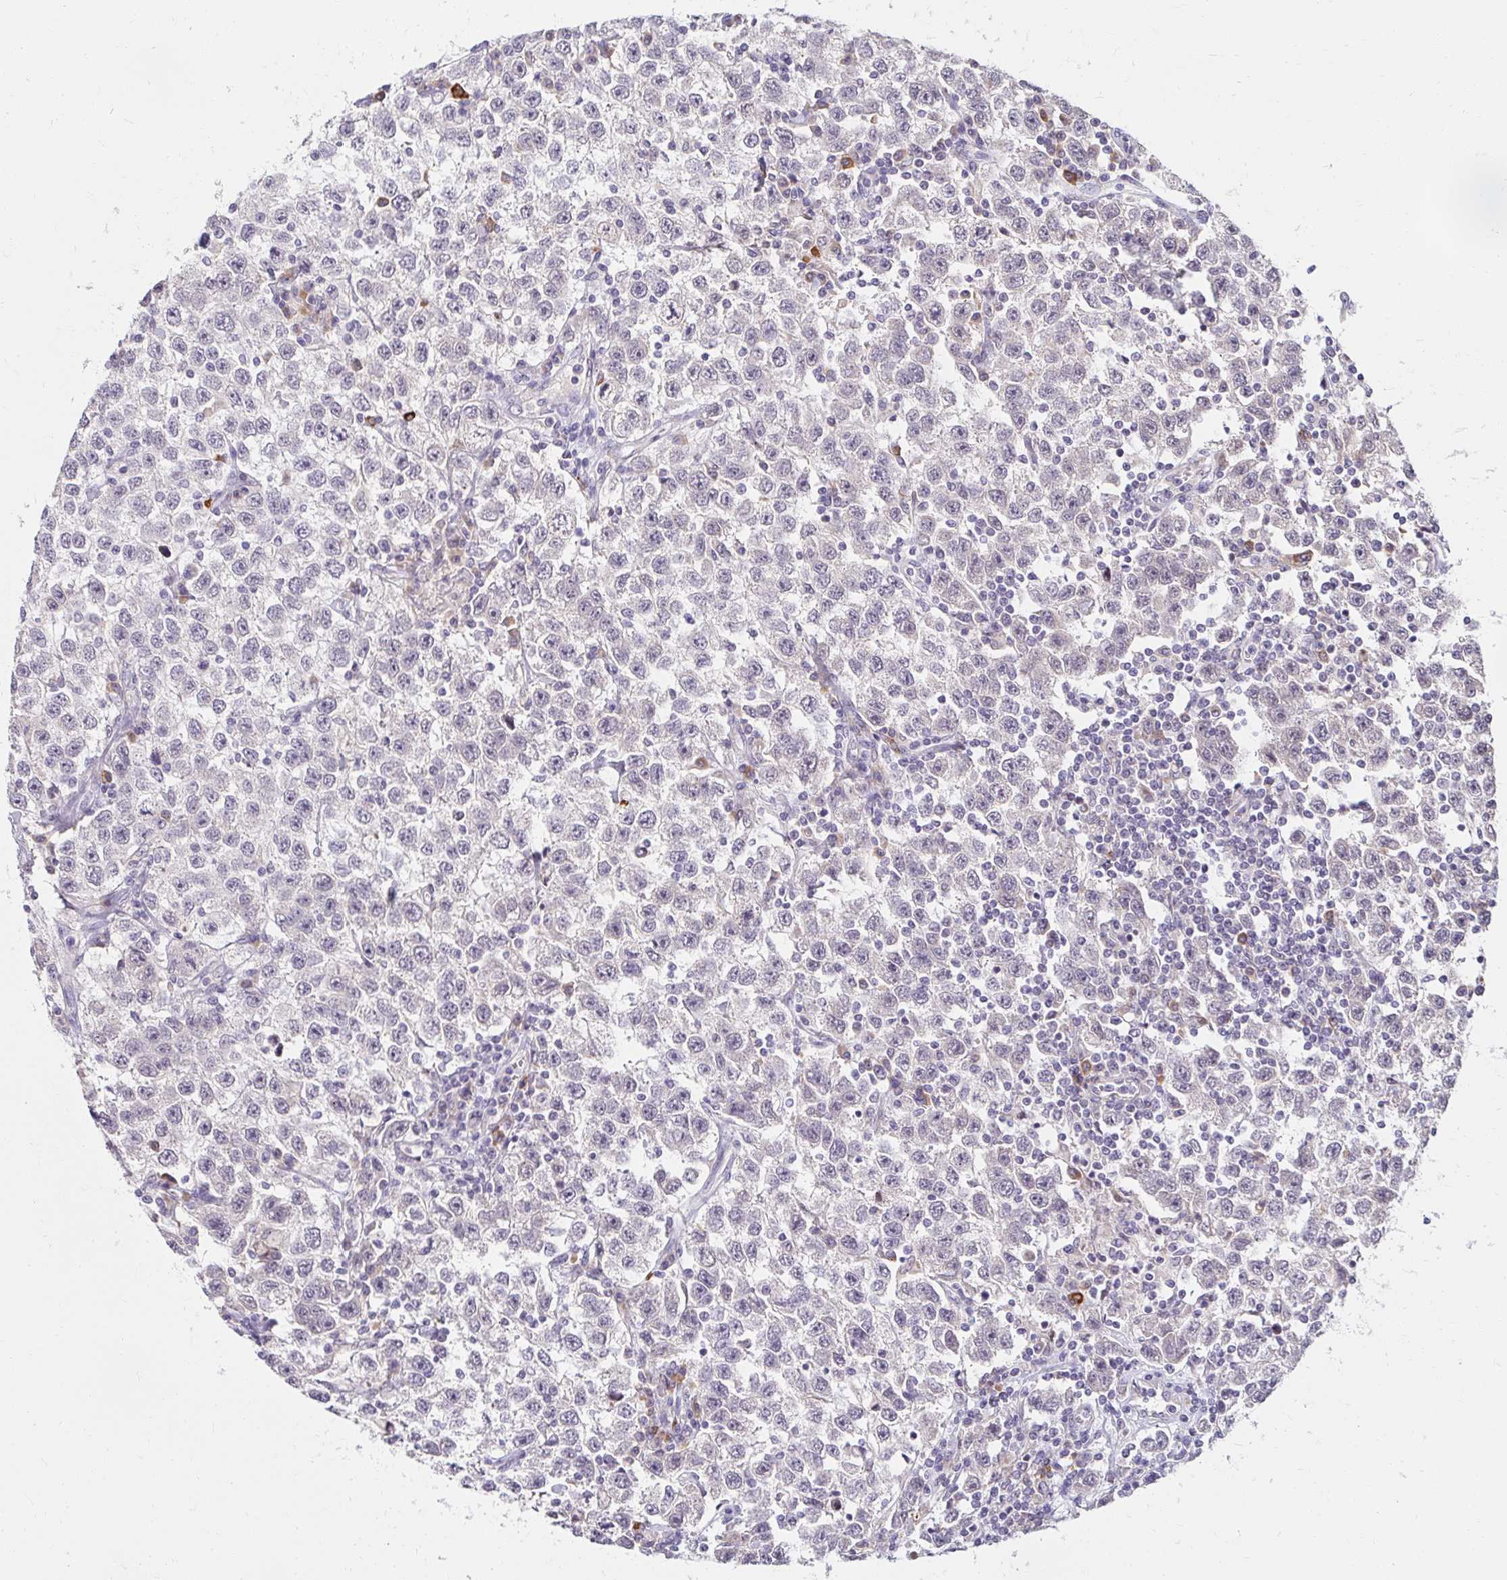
{"staining": {"intensity": "negative", "quantity": "none", "location": "none"}, "tissue": "testis cancer", "cell_type": "Tumor cells", "image_type": "cancer", "snomed": [{"axis": "morphology", "description": "Seminoma, NOS"}, {"axis": "topography", "description": "Testis"}], "caption": "High power microscopy photomicrograph of an immunohistochemistry image of testis seminoma, revealing no significant positivity in tumor cells.", "gene": "DDN", "patient": {"sex": "male", "age": 41}}